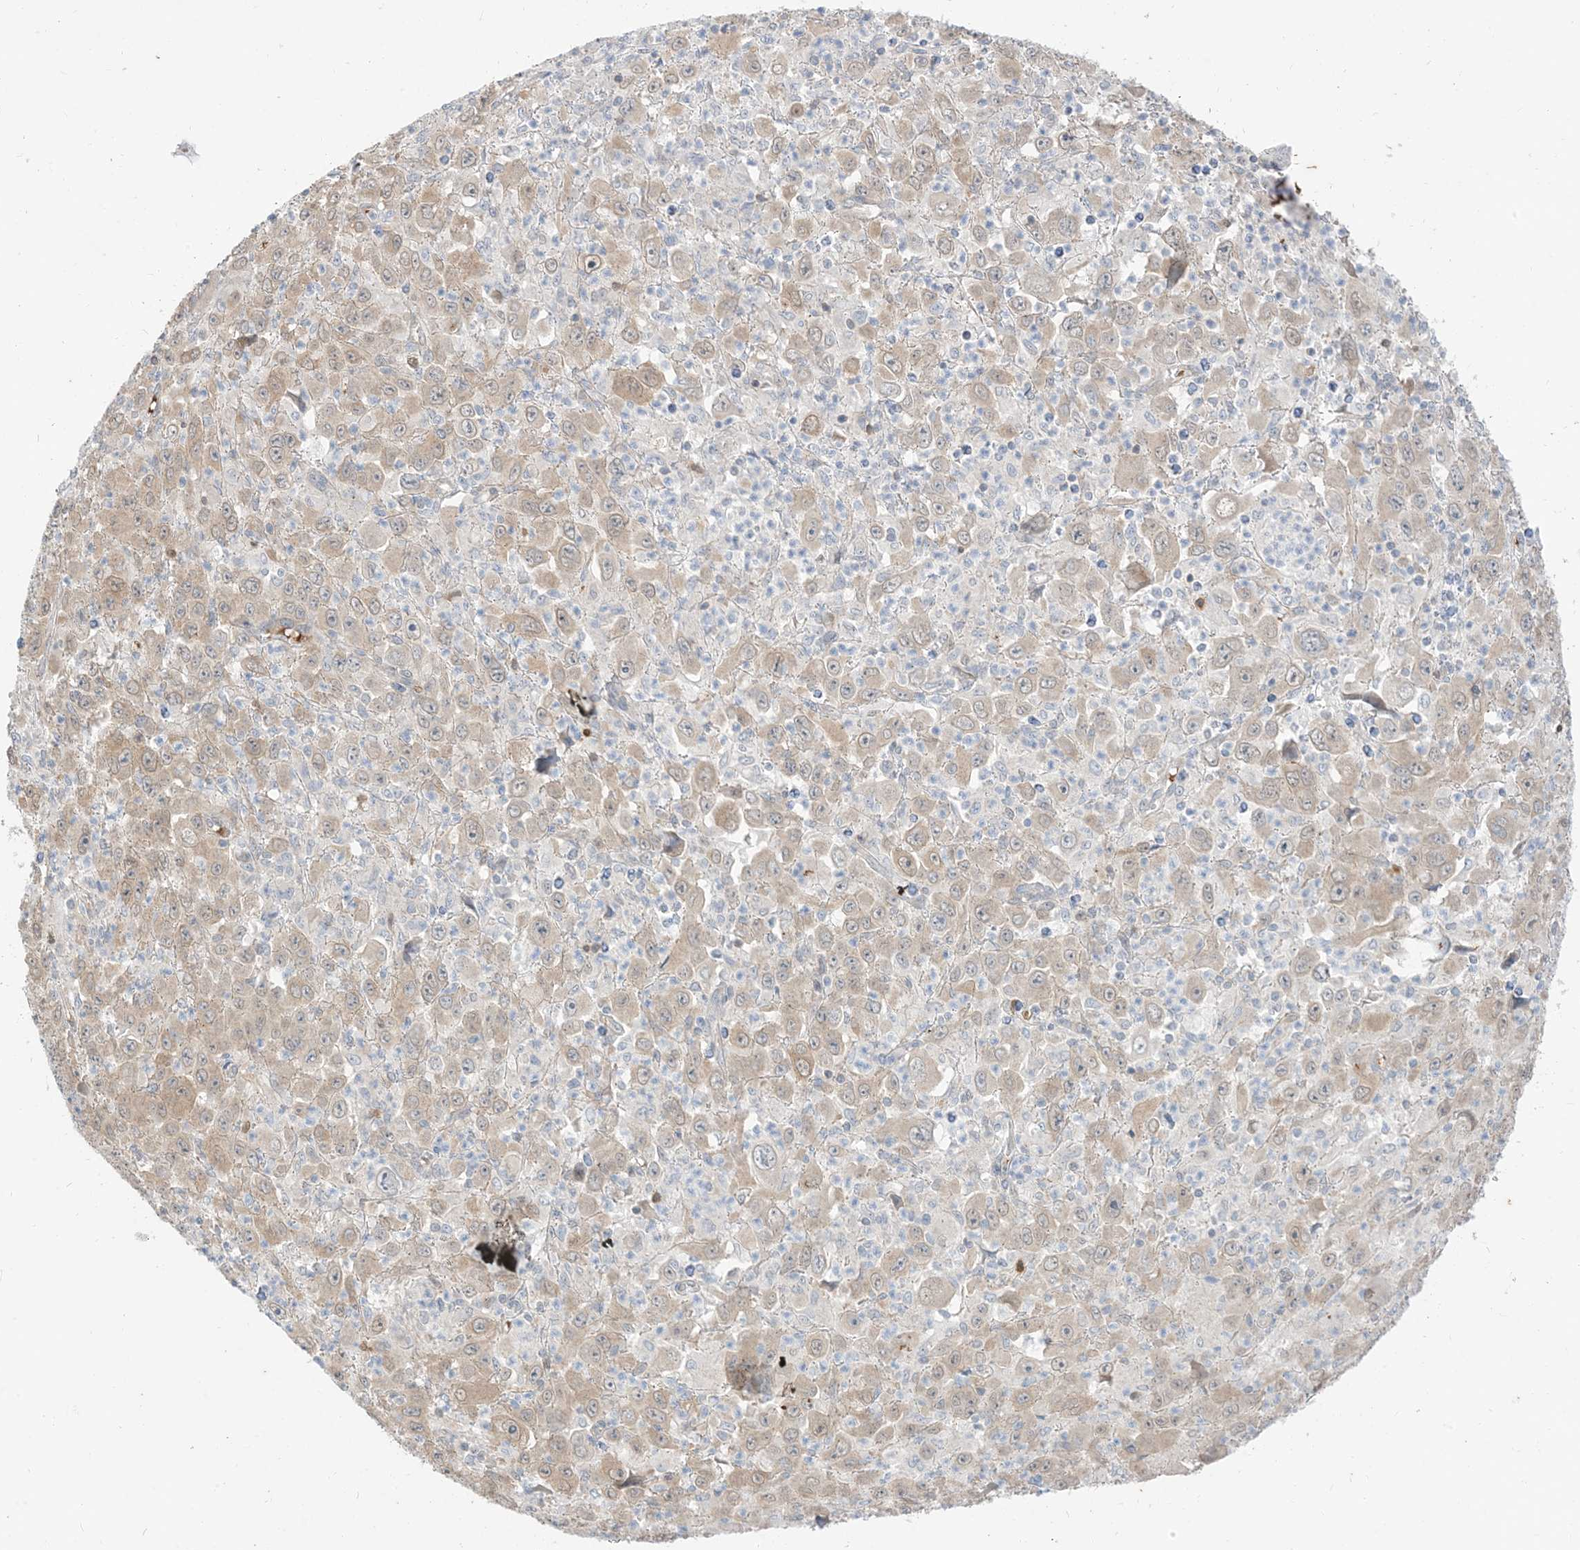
{"staining": {"intensity": "weak", "quantity": "25%-75%", "location": "cytoplasmic/membranous"}, "tissue": "melanoma", "cell_type": "Tumor cells", "image_type": "cancer", "snomed": [{"axis": "morphology", "description": "Malignant melanoma, Metastatic site"}, {"axis": "topography", "description": "Skin"}], "caption": "Brown immunohistochemical staining in human malignant melanoma (metastatic site) shows weak cytoplasmic/membranous expression in approximately 25%-75% of tumor cells.", "gene": "RIN1", "patient": {"sex": "female", "age": 56}}